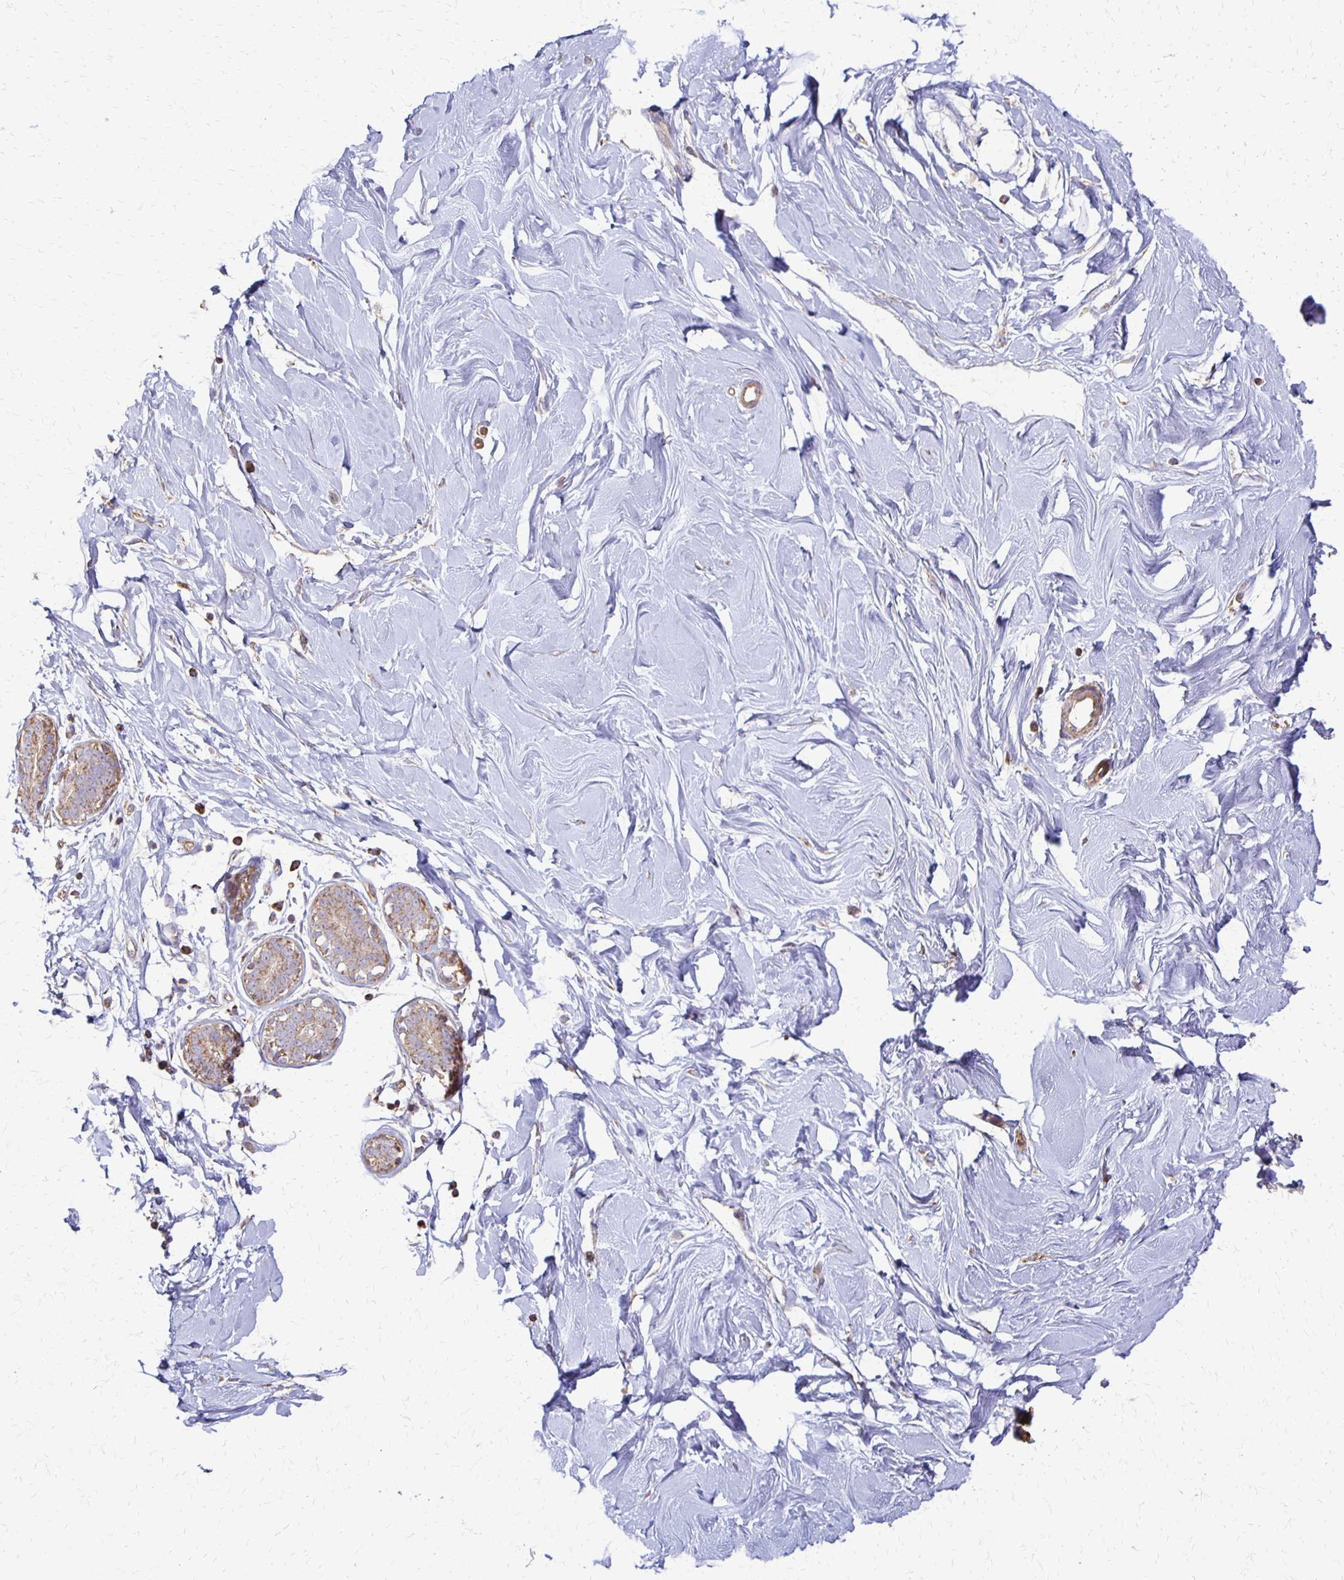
{"staining": {"intensity": "negative", "quantity": "none", "location": "none"}, "tissue": "breast", "cell_type": "Adipocytes", "image_type": "normal", "snomed": [{"axis": "morphology", "description": "Normal tissue, NOS"}, {"axis": "topography", "description": "Breast"}], "caption": "The image displays no significant staining in adipocytes of breast.", "gene": "EIF4EBP2", "patient": {"sex": "female", "age": 27}}